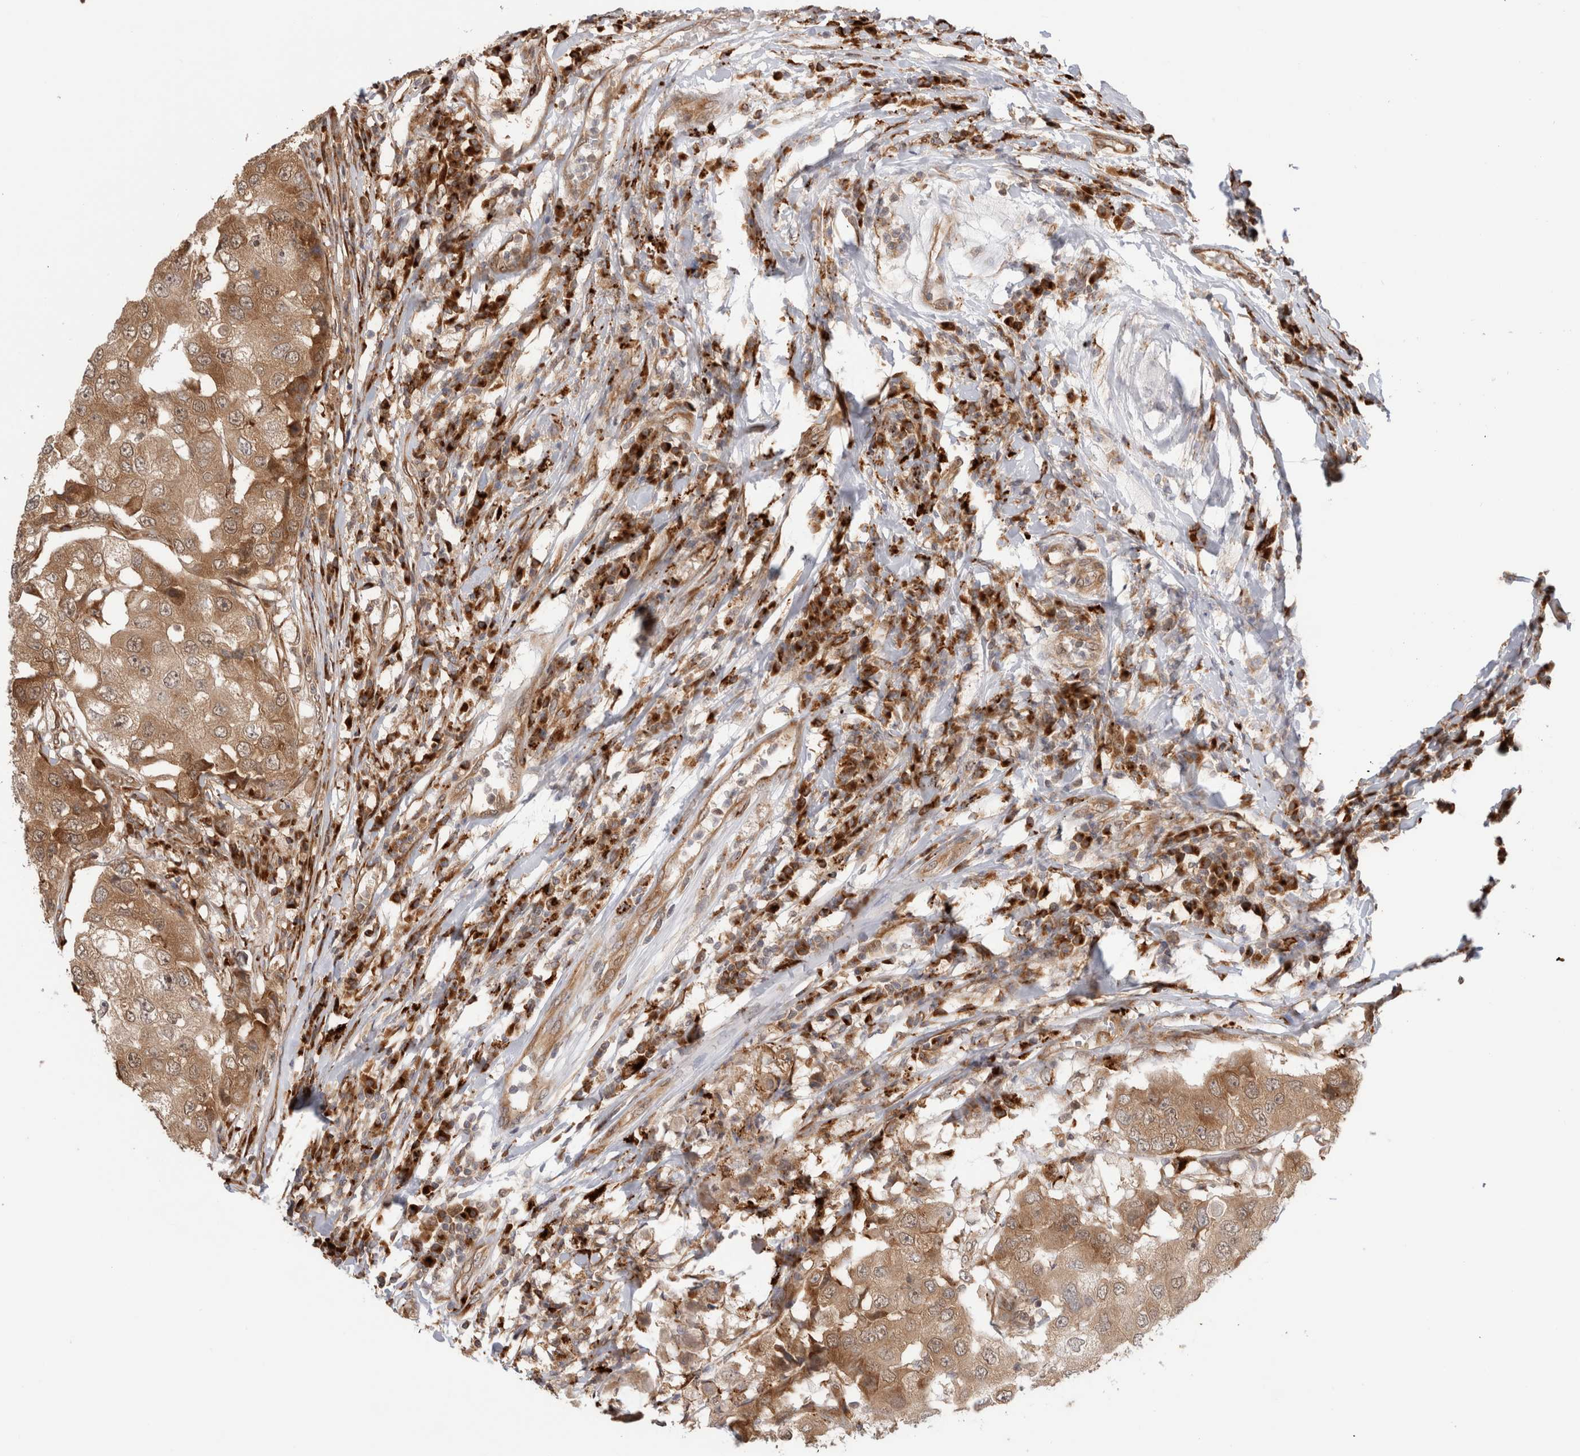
{"staining": {"intensity": "moderate", "quantity": ">75%", "location": "cytoplasmic/membranous"}, "tissue": "breast cancer", "cell_type": "Tumor cells", "image_type": "cancer", "snomed": [{"axis": "morphology", "description": "Duct carcinoma"}, {"axis": "topography", "description": "Breast"}], "caption": "Immunohistochemical staining of breast cancer (invasive ductal carcinoma) exhibits medium levels of moderate cytoplasmic/membranous protein positivity in about >75% of tumor cells. Using DAB (3,3'-diaminobenzidine) (brown) and hematoxylin (blue) stains, captured at high magnification using brightfield microscopy.", "gene": "ACTL9", "patient": {"sex": "female", "age": 27}}